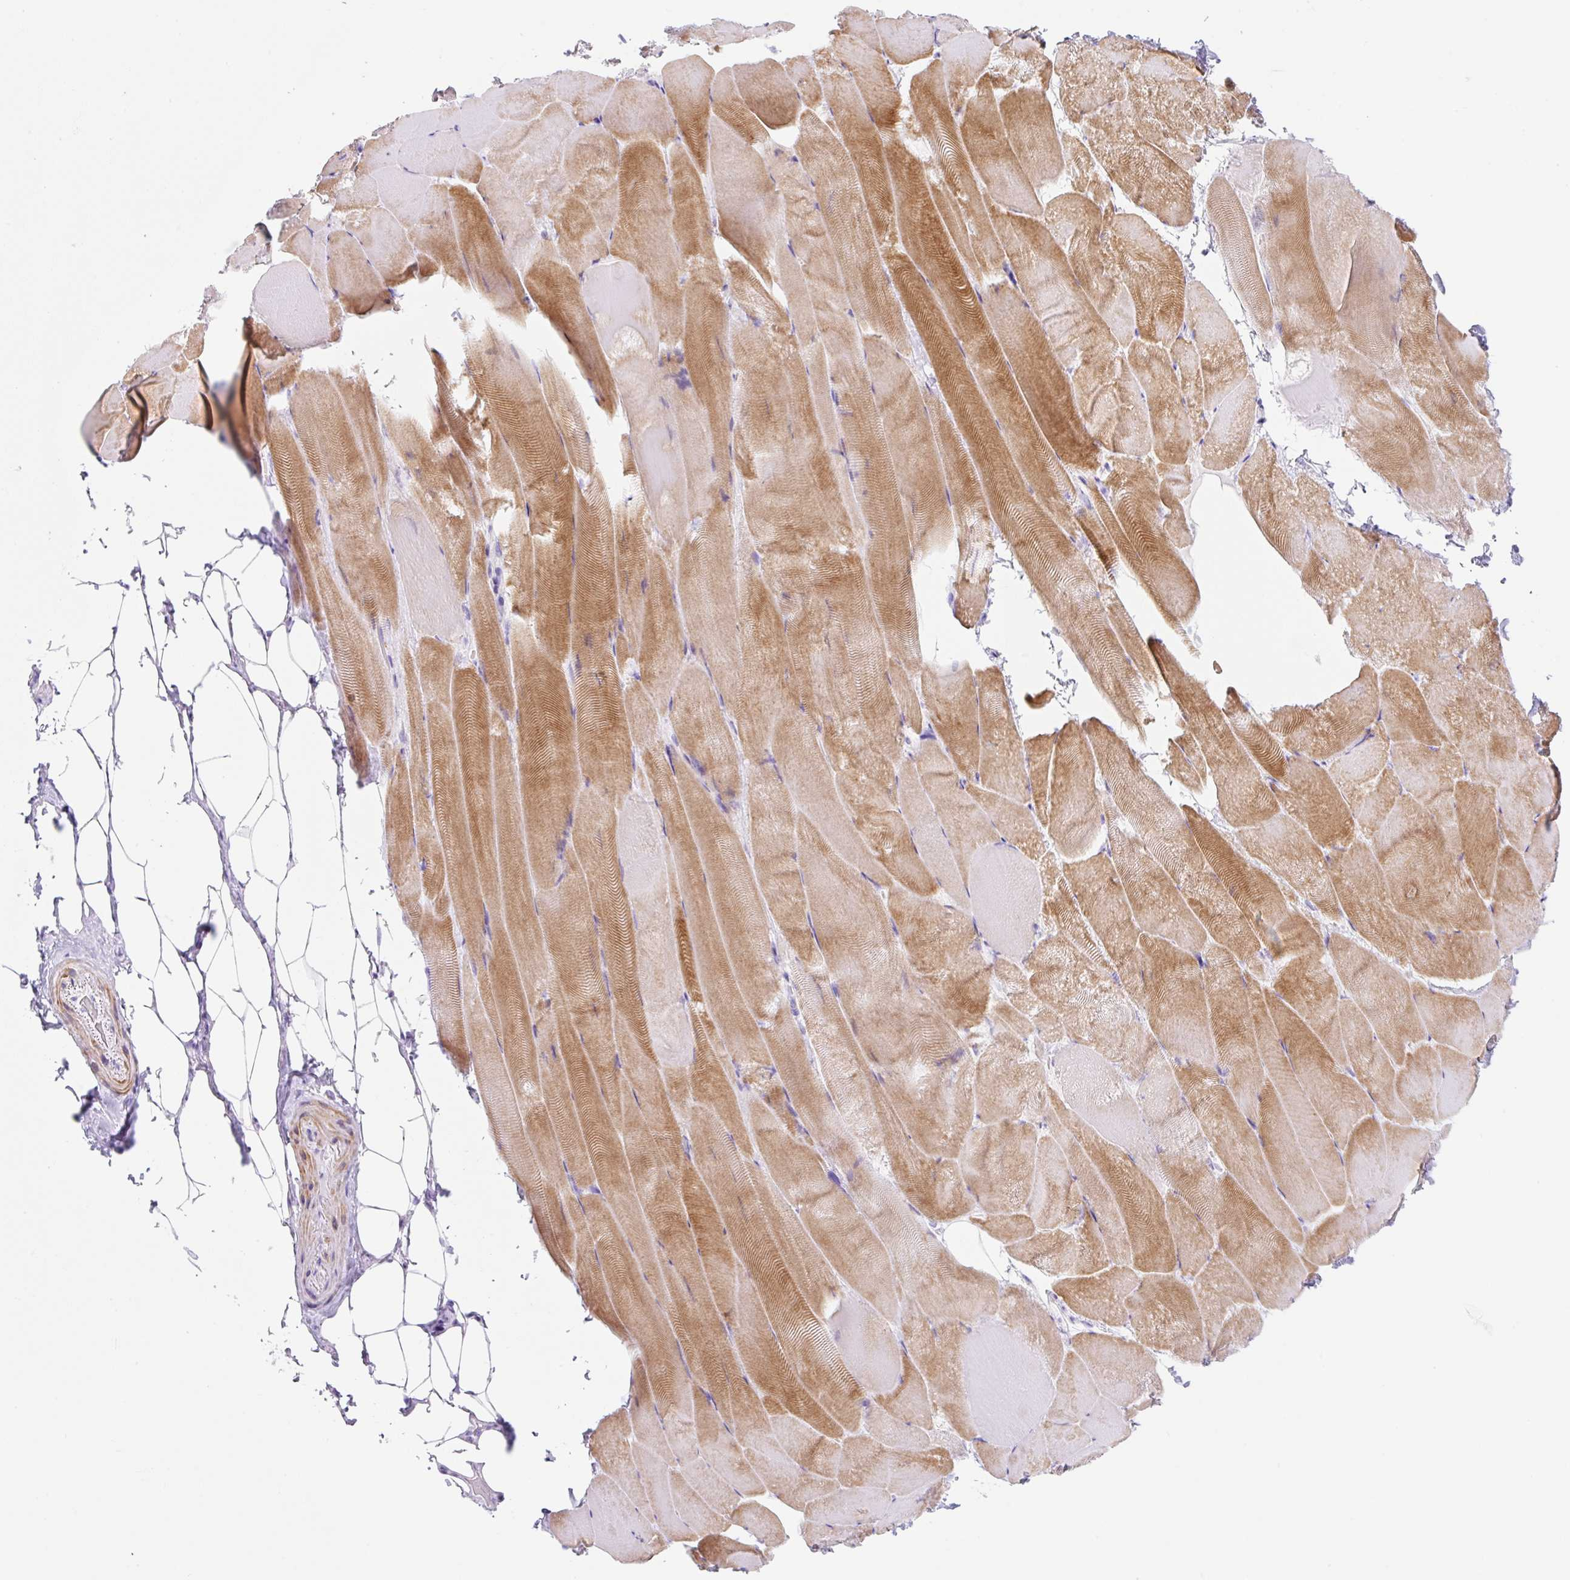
{"staining": {"intensity": "moderate", "quantity": "25%-75%", "location": "cytoplasmic/membranous"}, "tissue": "skeletal muscle", "cell_type": "Myocytes", "image_type": "normal", "snomed": [{"axis": "morphology", "description": "Normal tissue, NOS"}, {"axis": "topography", "description": "Skeletal muscle"}], "caption": "IHC (DAB (3,3'-diaminobenzidine)) staining of unremarkable human skeletal muscle displays moderate cytoplasmic/membranous protein expression in approximately 25%-75% of myocytes. The staining was performed using DAB to visualize the protein expression in brown, while the nuclei were stained in blue with hematoxylin (Magnification: 20x).", "gene": "CLDND2", "patient": {"sex": "female", "age": 64}}